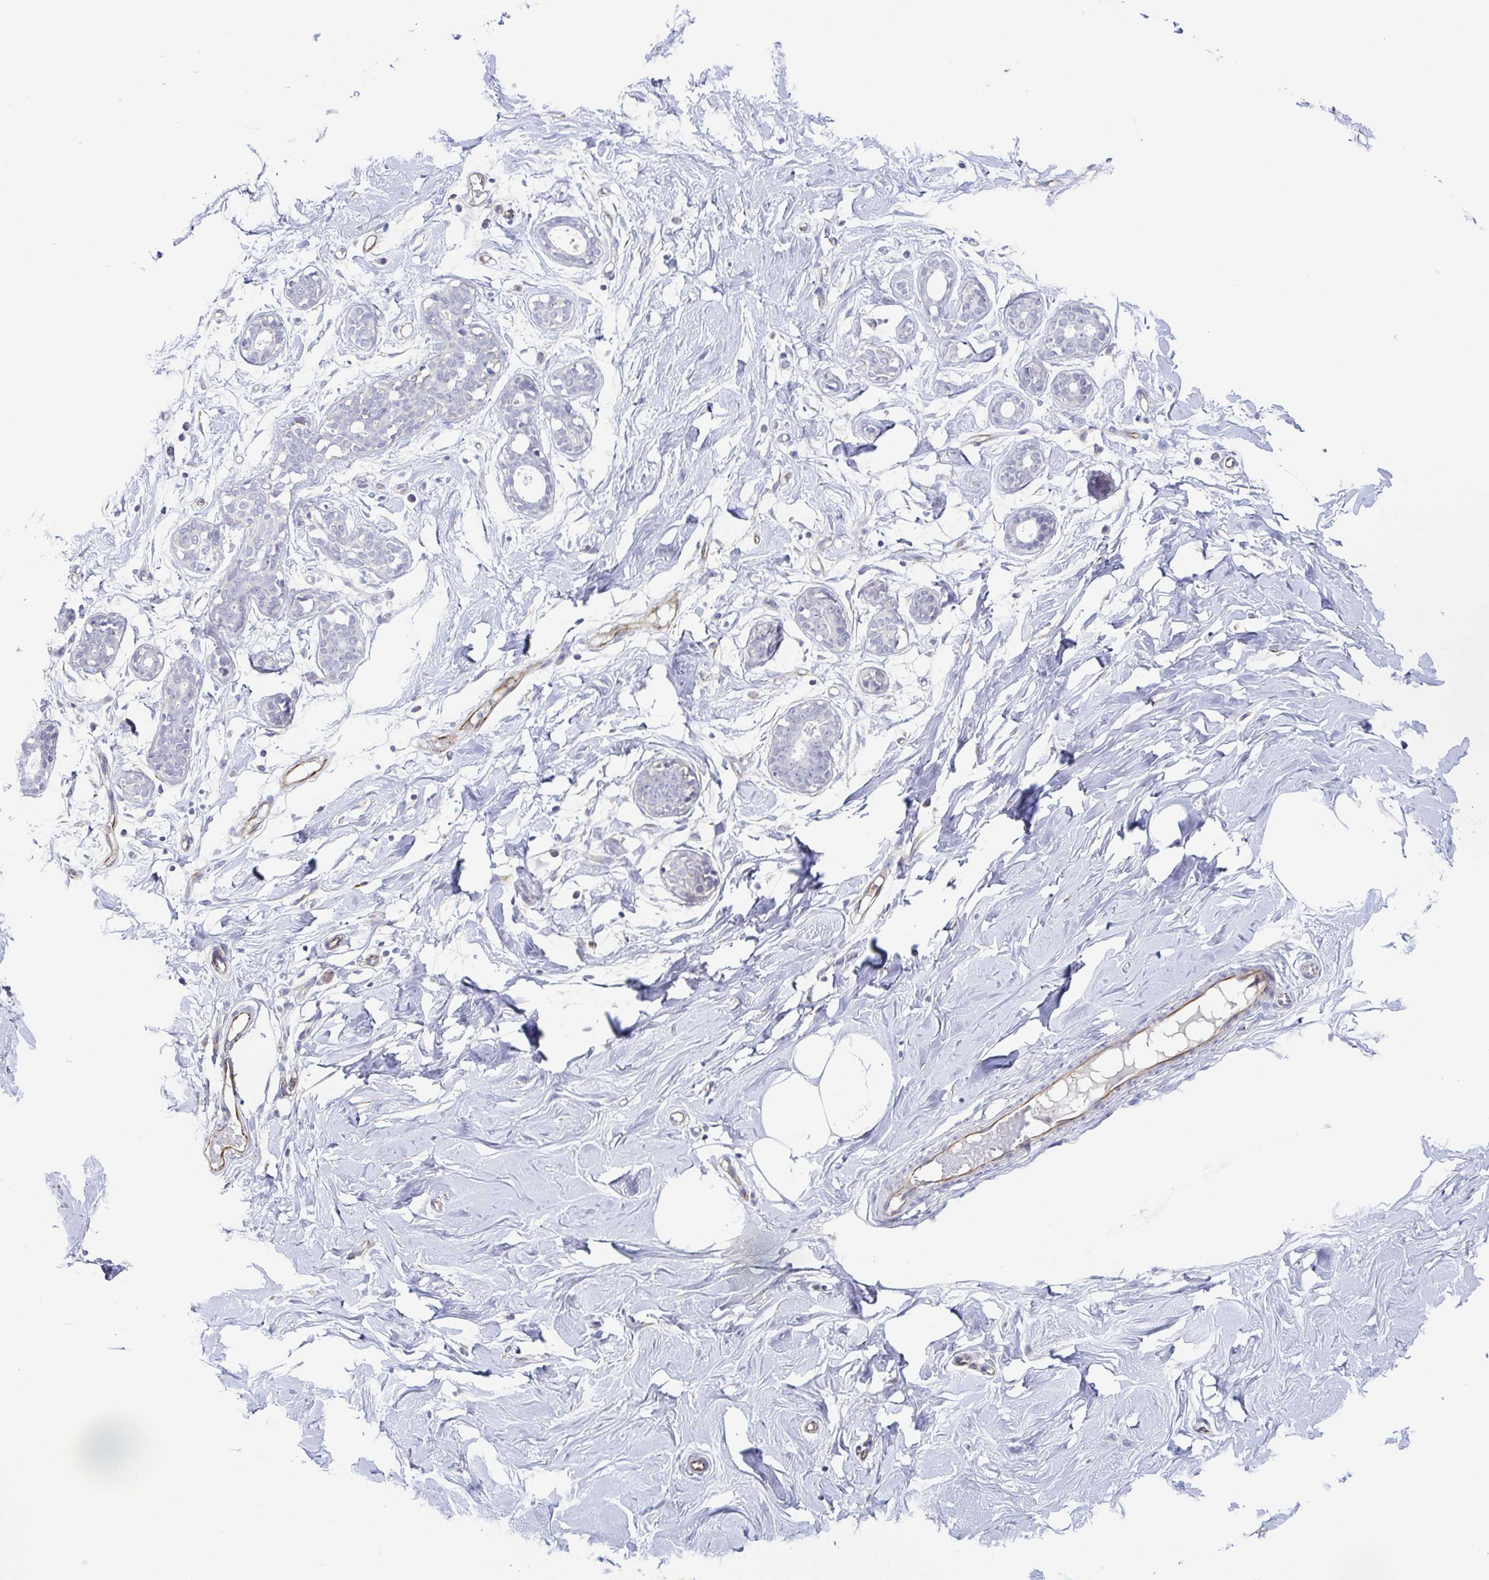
{"staining": {"intensity": "negative", "quantity": "none", "location": "none"}, "tissue": "breast", "cell_type": "Adipocytes", "image_type": "normal", "snomed": [{"axis": "morphology", "description": "Normal tissue, NOS"}, {"axis": "topography", "description": "Breast"}], "caption": "Human breast stained for a protein using IHC displays no staining in adipocytes.", "gene": "COL17A1", "patient": {"sex": "female", "age": 27}}